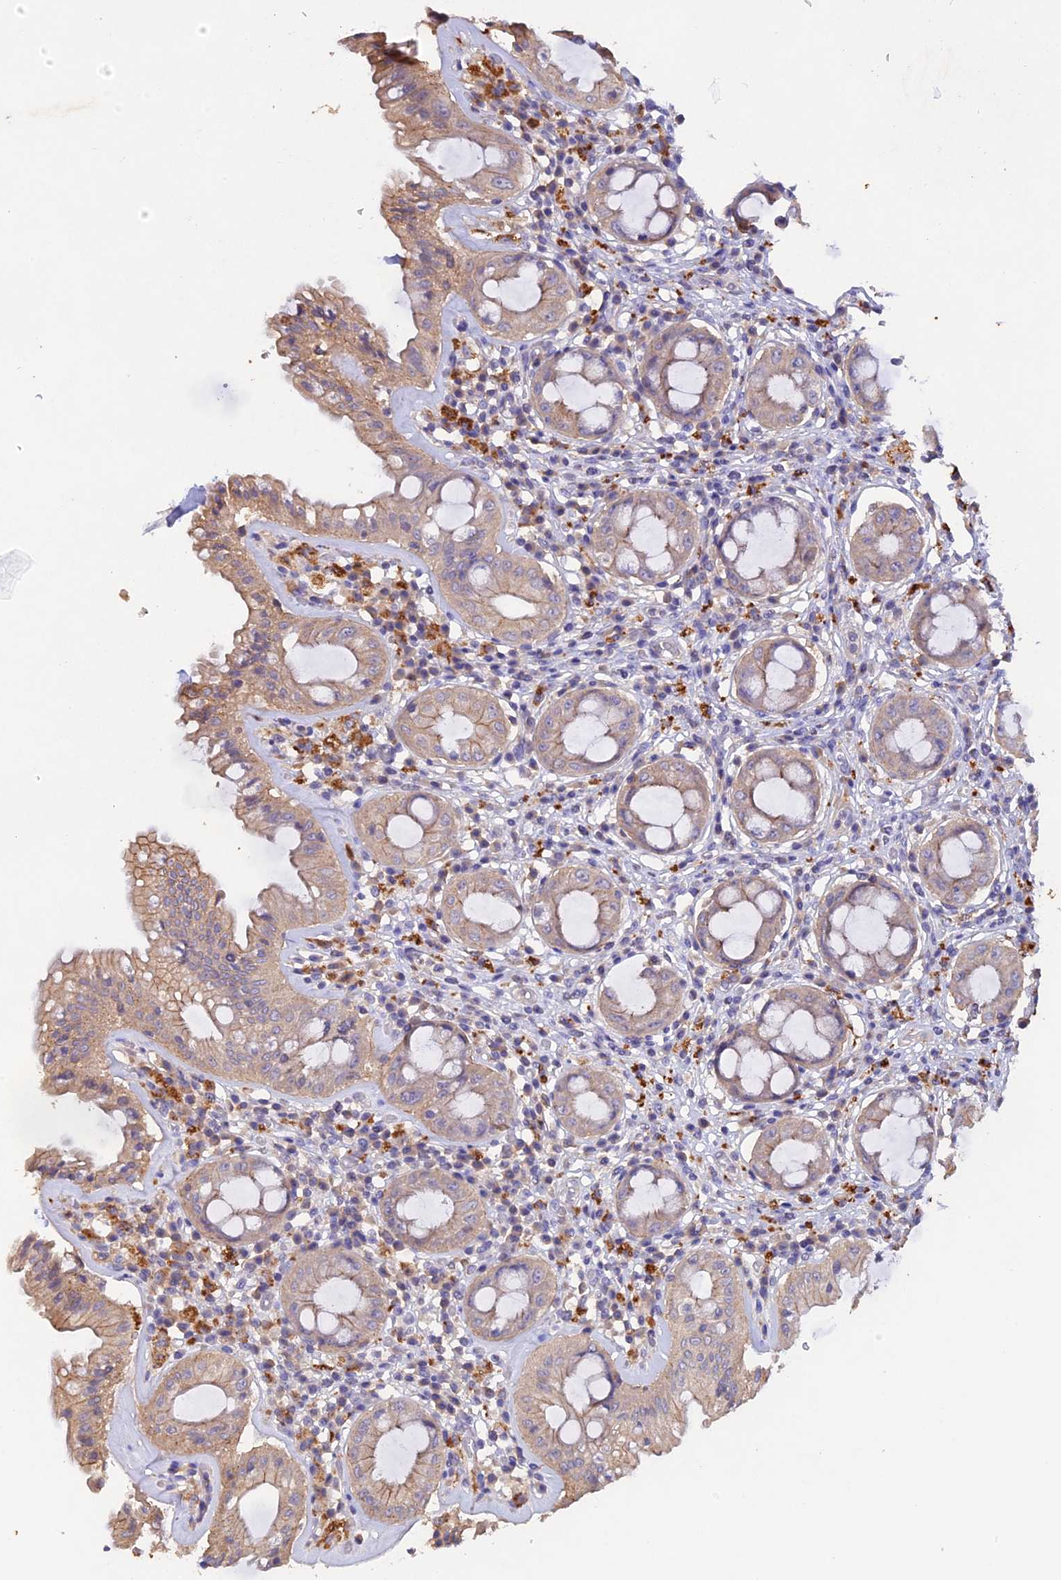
{"staining": {"intensity": "weak", "quantity": "<25%", "location": "cytoplasmic/membranous"}, "tissue": "rectum", "cell_type": "Glandular cells", "image_type": "normal", "snomed": [{"axis": "morphology", "description": "Normal tissue, NOS"}, {"axis": "topography", "description": "Rectum"}], "caption": "A high-resolution image shows immunohistochemistry staining of benign rectum, which demonstrates no significant positivity in glandular cells.", "gene": "SLC26A4", "patient": {"sex": "female", "age": 57}}